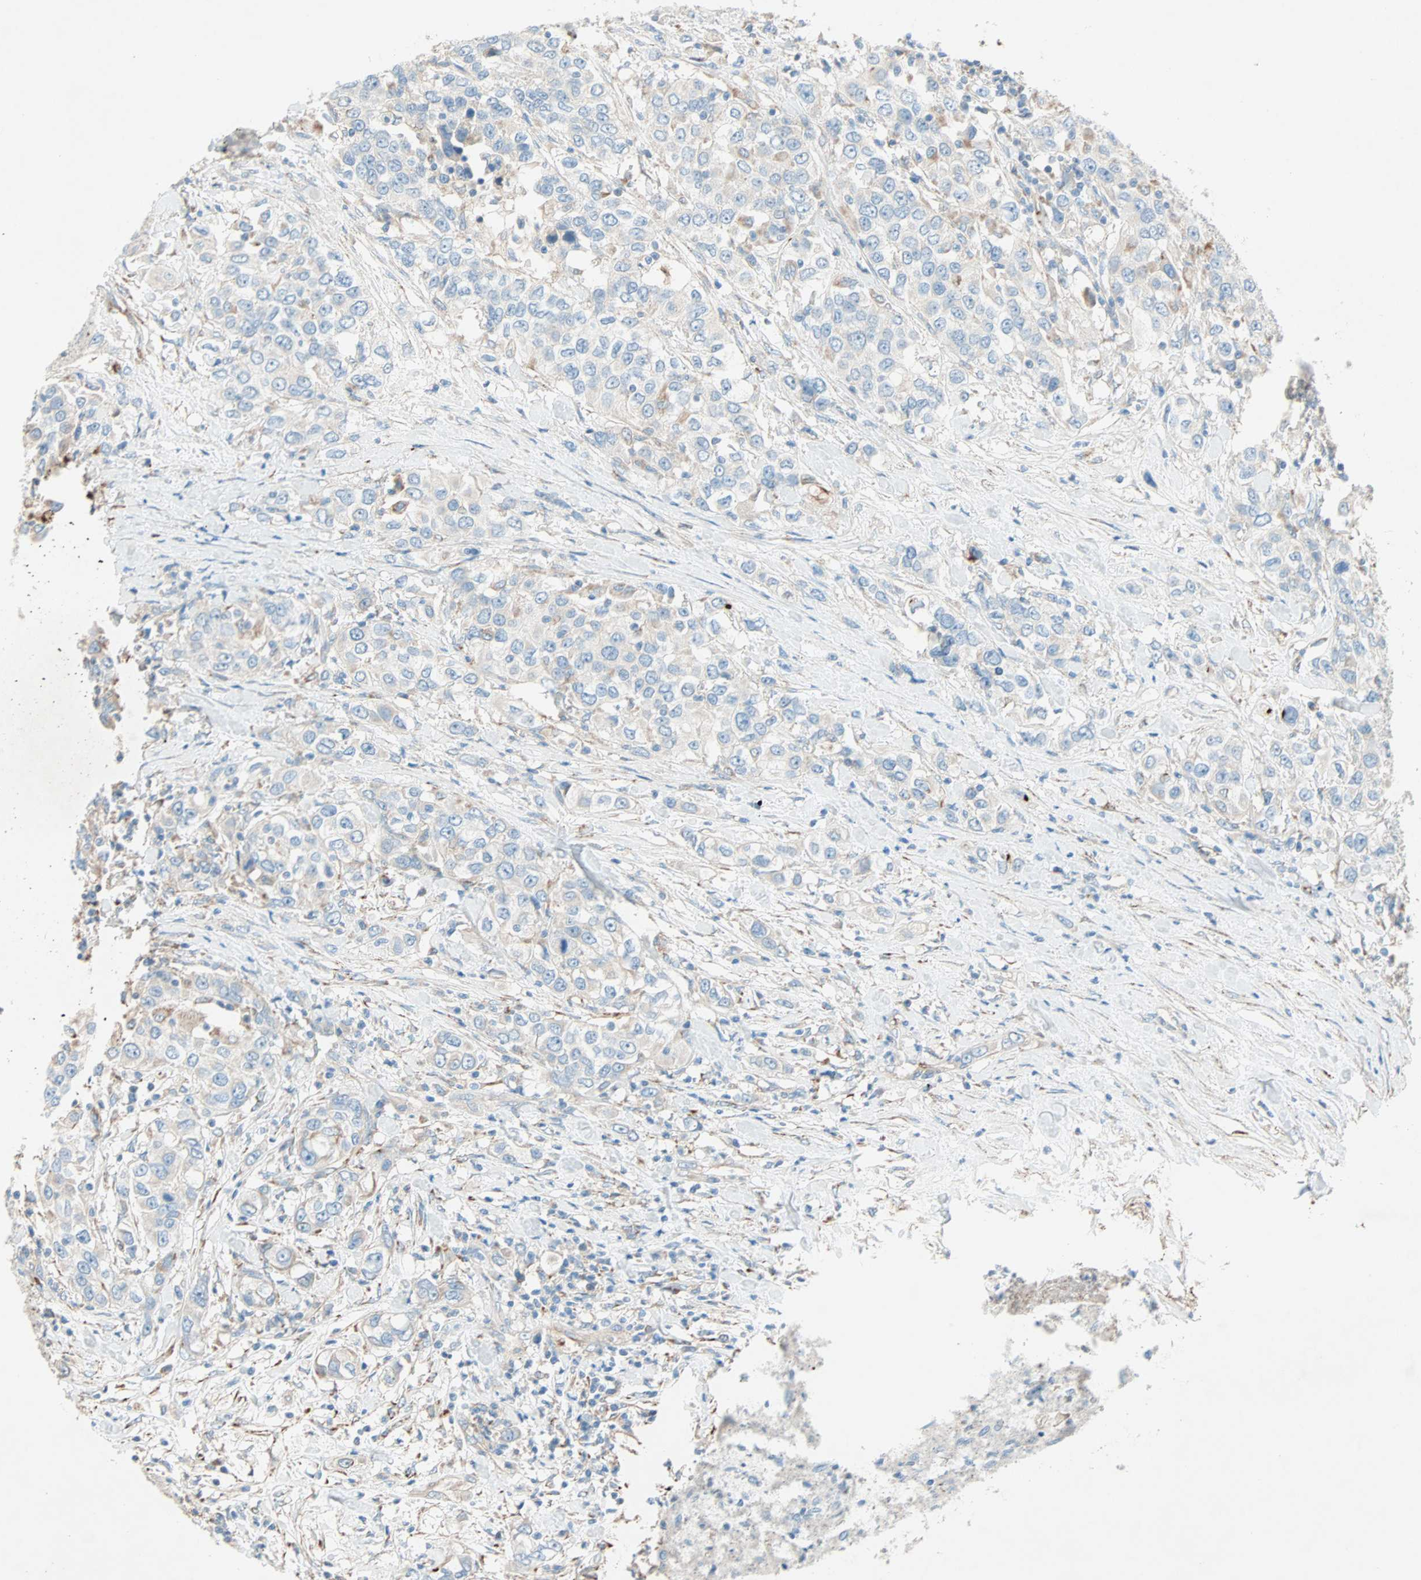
{"staining": {"intensity": "weak", "quantity": ">75%", "location": "cytoplasmic/membranous"}, "tissue": "urothelial cancer", "cell_type": "Tumor cells", "image_type": "cancer", "snomed": [{"axis": "morphology", "description": "Urothelial carcinoma, High grade"}, {"axis": "topography", "description": "Urinary bladder"}], "caption": "The micrograph displays staining of urothelial cancer, revealing weak cytoplasmic/membranous protein positivity (brown color) within tumor cells. (Stains: DAB in brown, nuclei in blue, Microscopy: brightfield microscopy at high magnification).", "gene": "LY6G6F", "patient": {"sex": "female", "age": 80}}